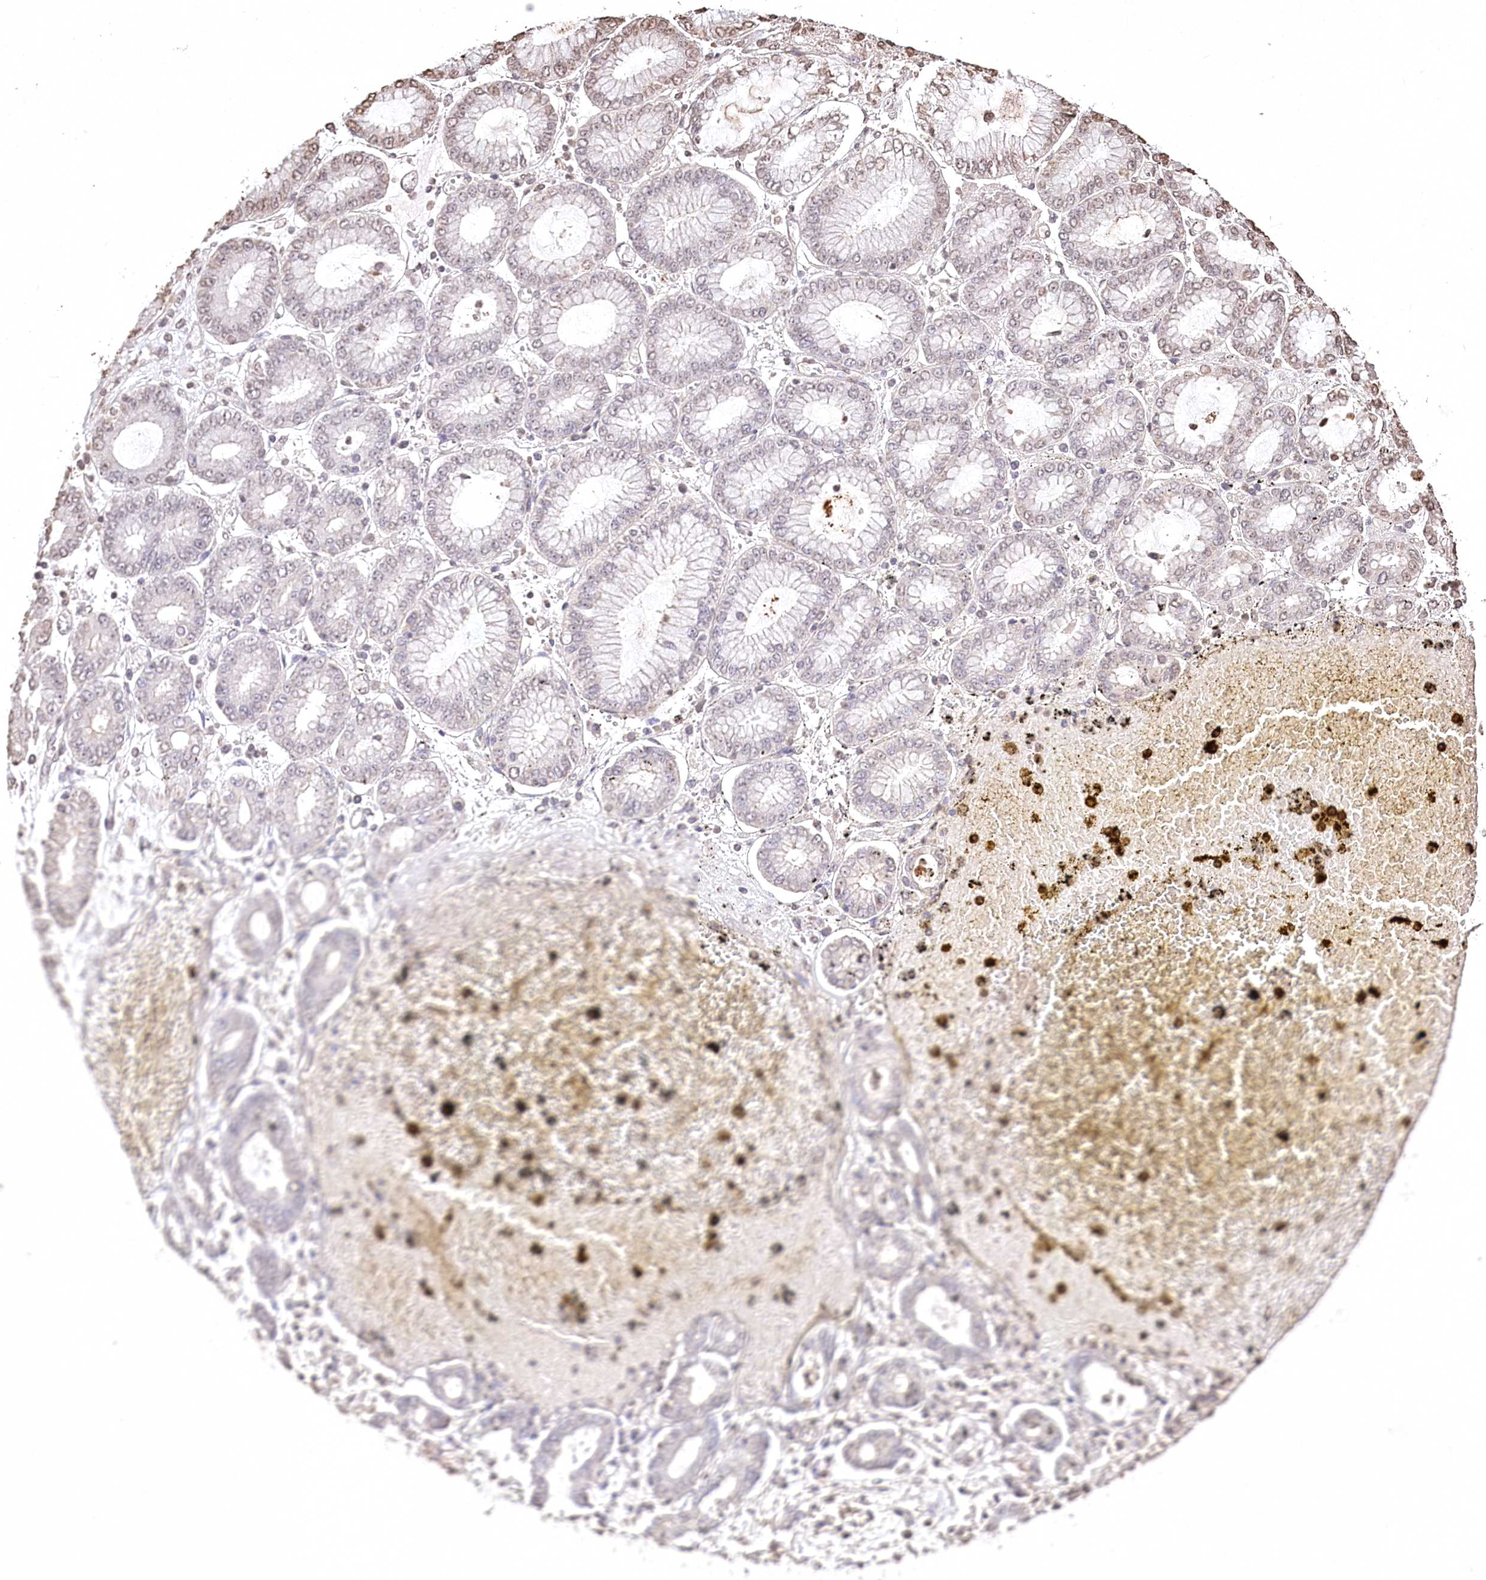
{"staining": {"intensity": "negative", "quantity": "none", "location": "none"}, "tissue": "stomach cancer", "cell_type": "Tumor cells", "image_type": "cancer", "snomed": [{"axis": "morphology", "description": "Adenocarcinoma, NOS"}, {"axis": "topography", "description": "Stomach"}], "caption": "The photomicrograph reveals no significant staining in tumor cells of stomach cancer. The staining was performed using DAB to visualize the protein expression in brown, while the nuclei were stained in blue with hematoxylin (Magnification: 20x).", "gene": "DMXL1", "patient": {"sex": "male", "age": 76}}